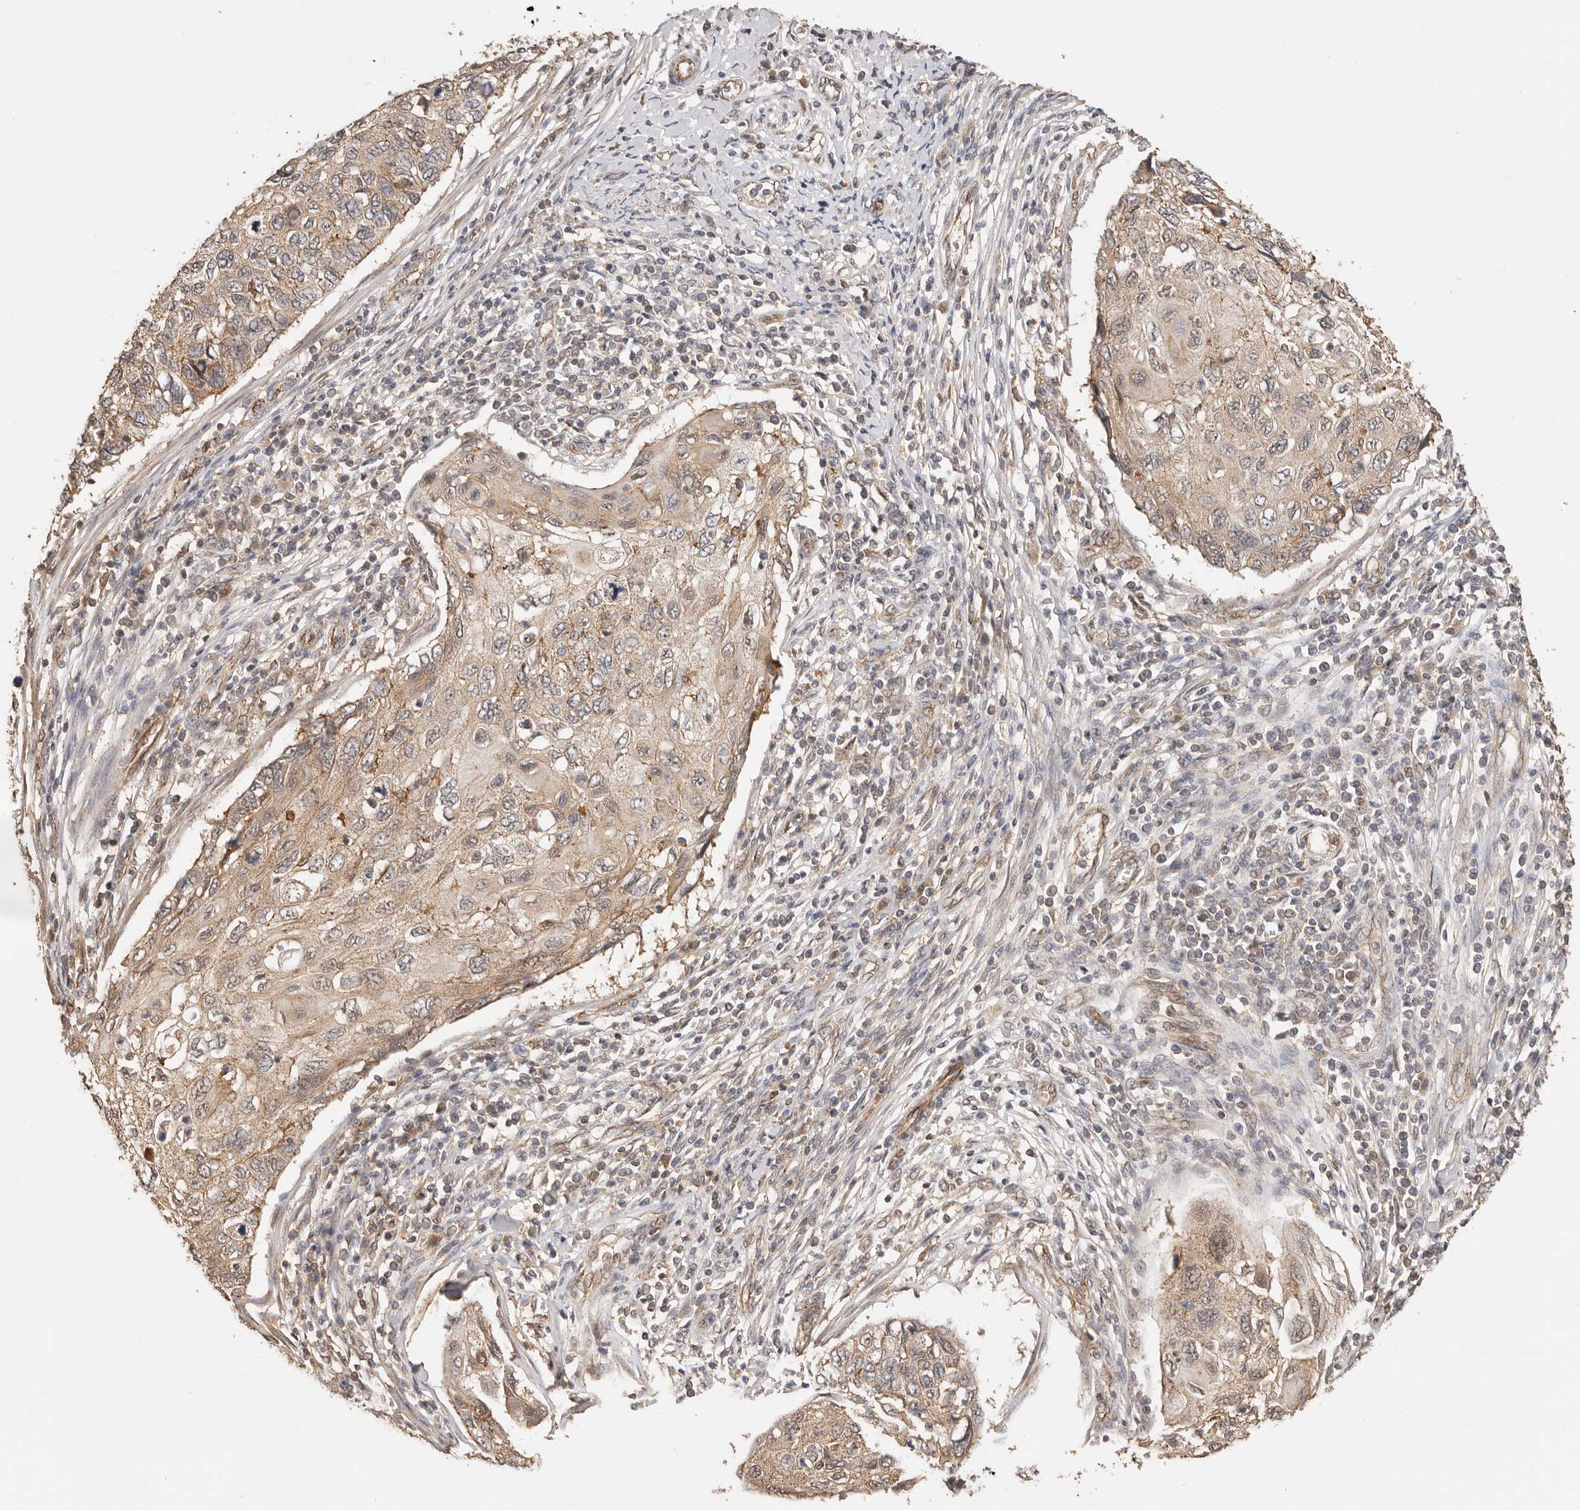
{"staining": {"intensity": "weak", "quantity": ">75%", "location": "cytoplasmic/membranous"}, "tissue": "cervical cancer", "cell_type": "Tumor cells", "image_type": "cancer", "snomed": [{"axis": "morphology", "description": "Squamous cell carcinoma, NOS"}, {"axis": "topography", "description": "Cervix"}], "caption": "A high-resolution photomicrograph shows IHC staining of cervical cancer, which exhibits weak cytoplasmic/membranous expression in approximately >75% of tumor cells.", "gene": "AFDN", "patient": {"sex": "female", "age": 70}}